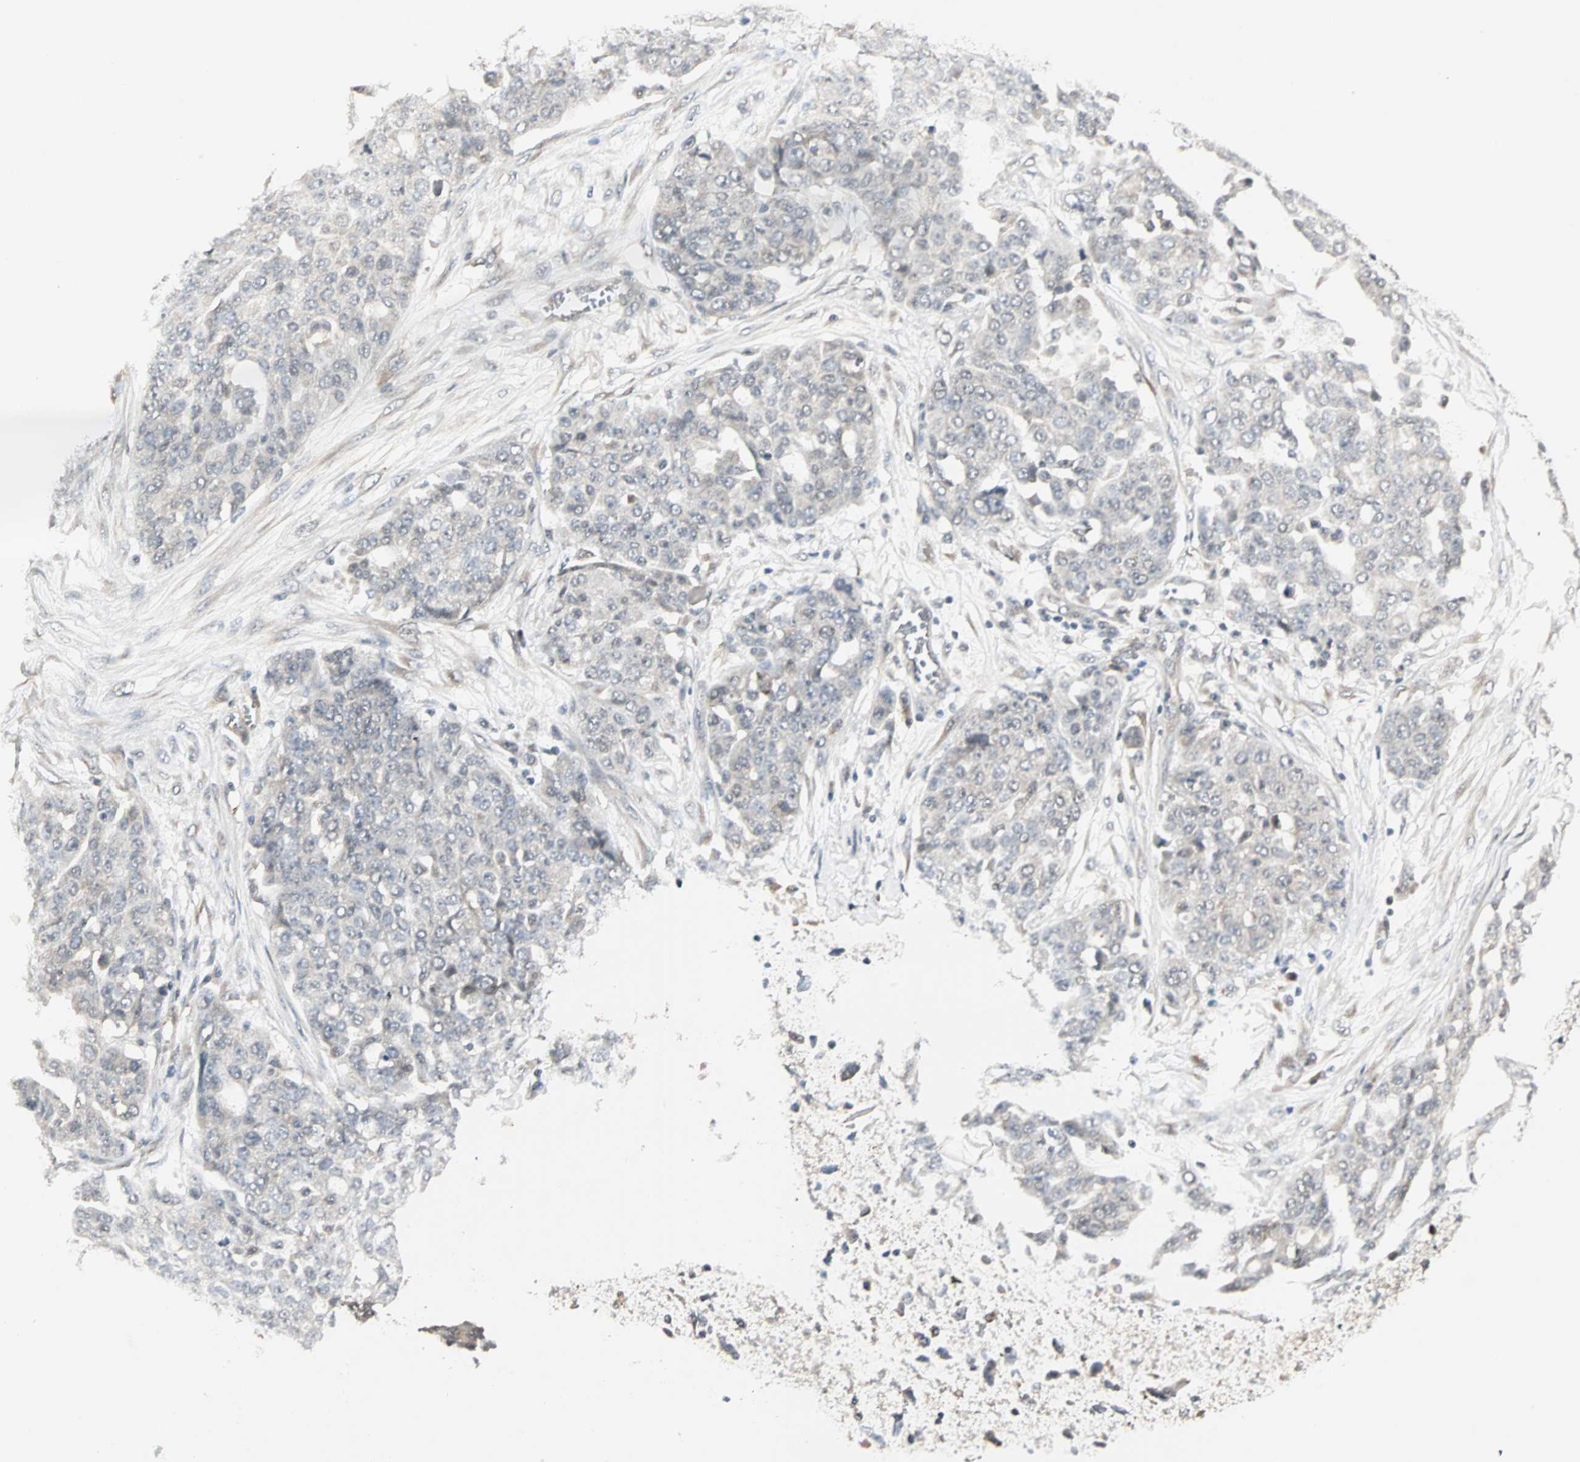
{"staining": {"intensity": "negative", "quantity": "none", "location": "none"}, "tissue": "ovarian cancer", "cell_type": "Tumor cells", "image_type": "cancer", "snomed": [{"axis": "morphology", "description": "Cystadenocarcinoma, serous, NOS"}, {"axis": "topography", "description": "Soft tissue"}, {"axis": "topography", "description": "Ovary"}], "caption": "Tumor cells are negative for brown protein staining in ovarian serous cystadenocarcinoma.", "gene": "TRPV4", "patient": {"sex": "female", "age": 57}}